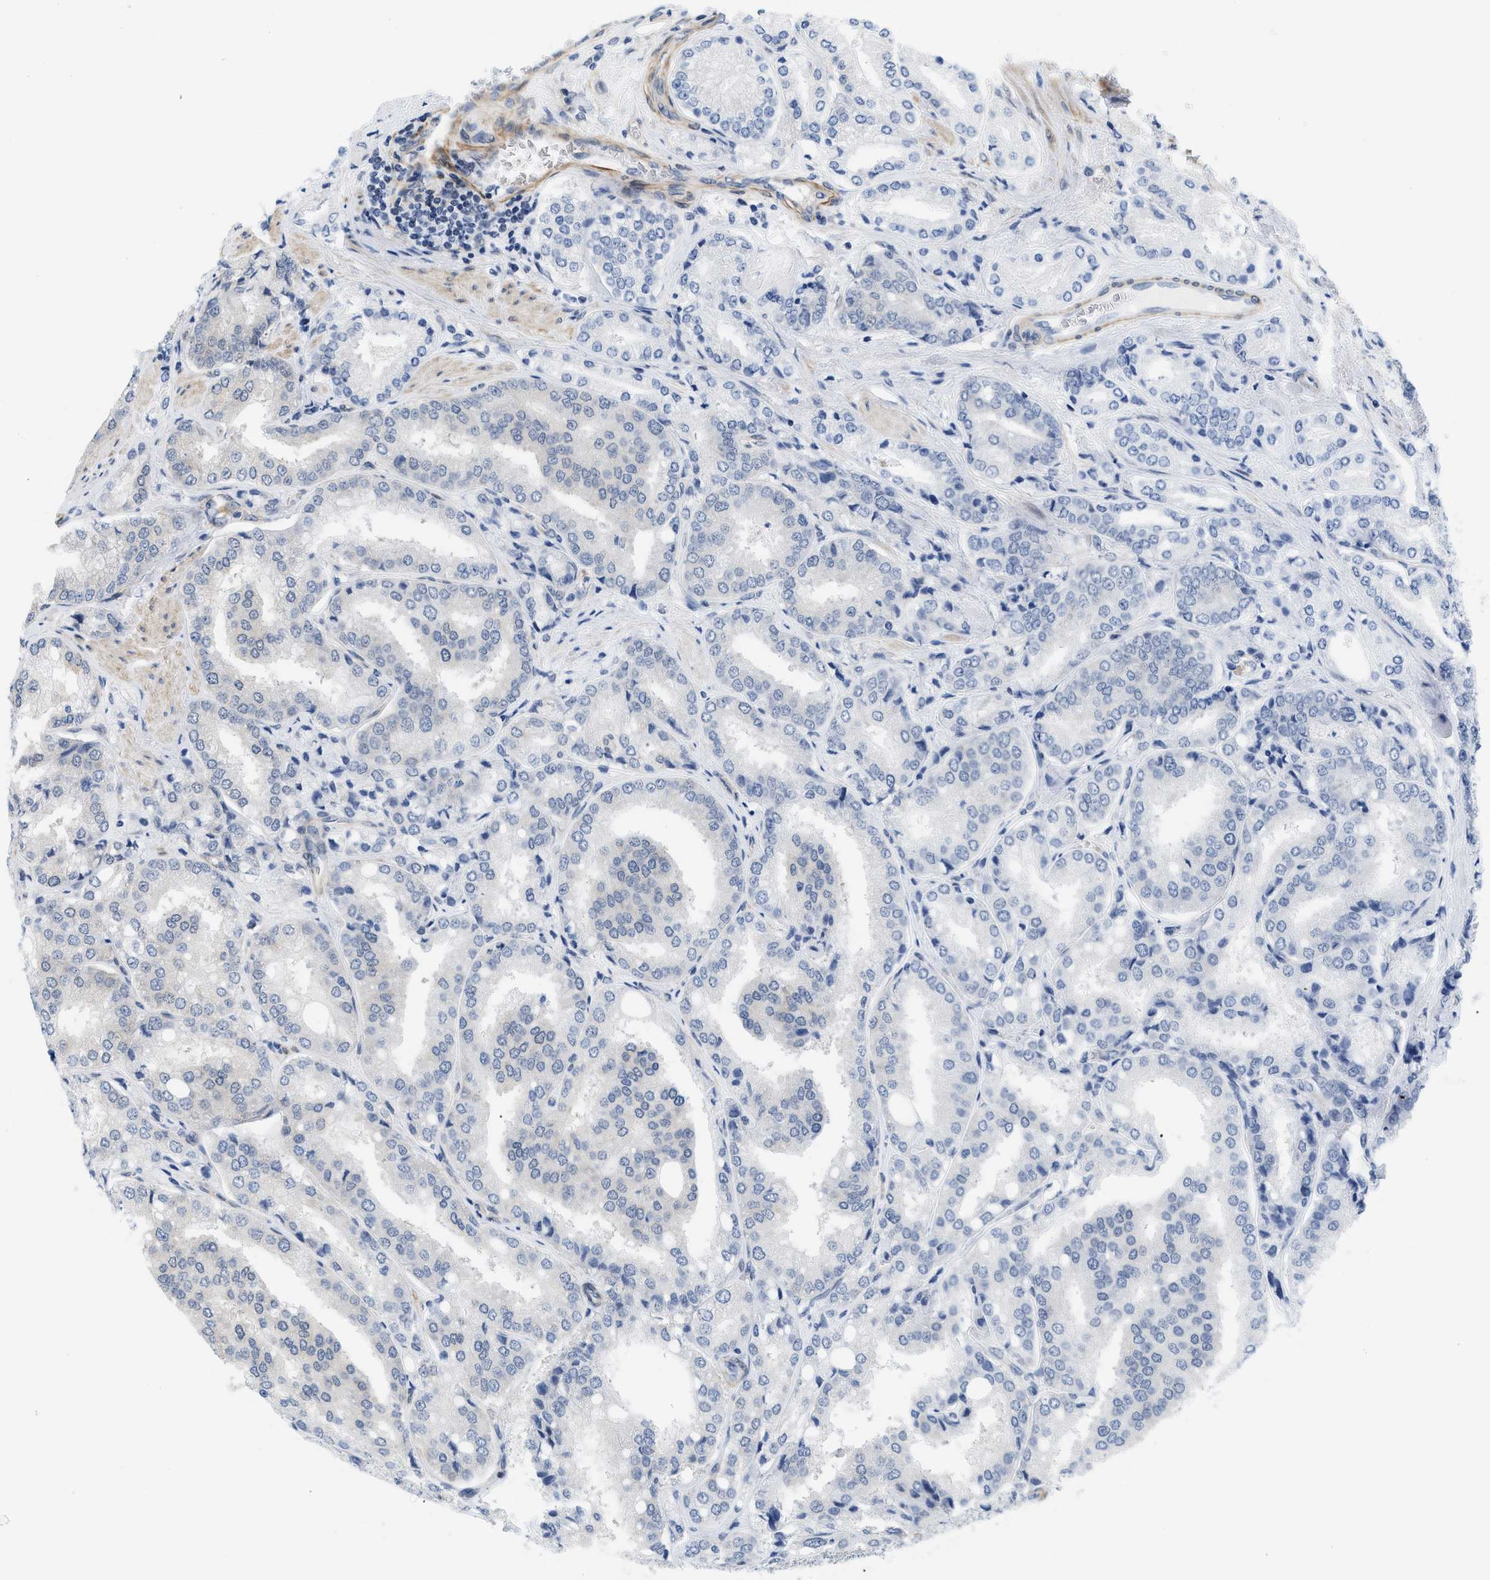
{"staining": {"intensity": "negative", "quantity": "none", "location": "none"}, "tissue": "prostate cancer", "cell_type": "Tumor cells", "image_type": "cancer", "snomed": [{"axis": "morphology", "description": "Adenocarcinoma, High grade"}, {"axis": "topography", "description": "Prostate"}], "caption": "Immunohistochemistry image of neoplastic tissue: human prostate cancer stained with DAB (3,3'-diaminobenzidine) exhibits no significant protein staining in tumor cells.", "gene": "GPRASP2", "patient": {"sex": "male", "age": 50}}